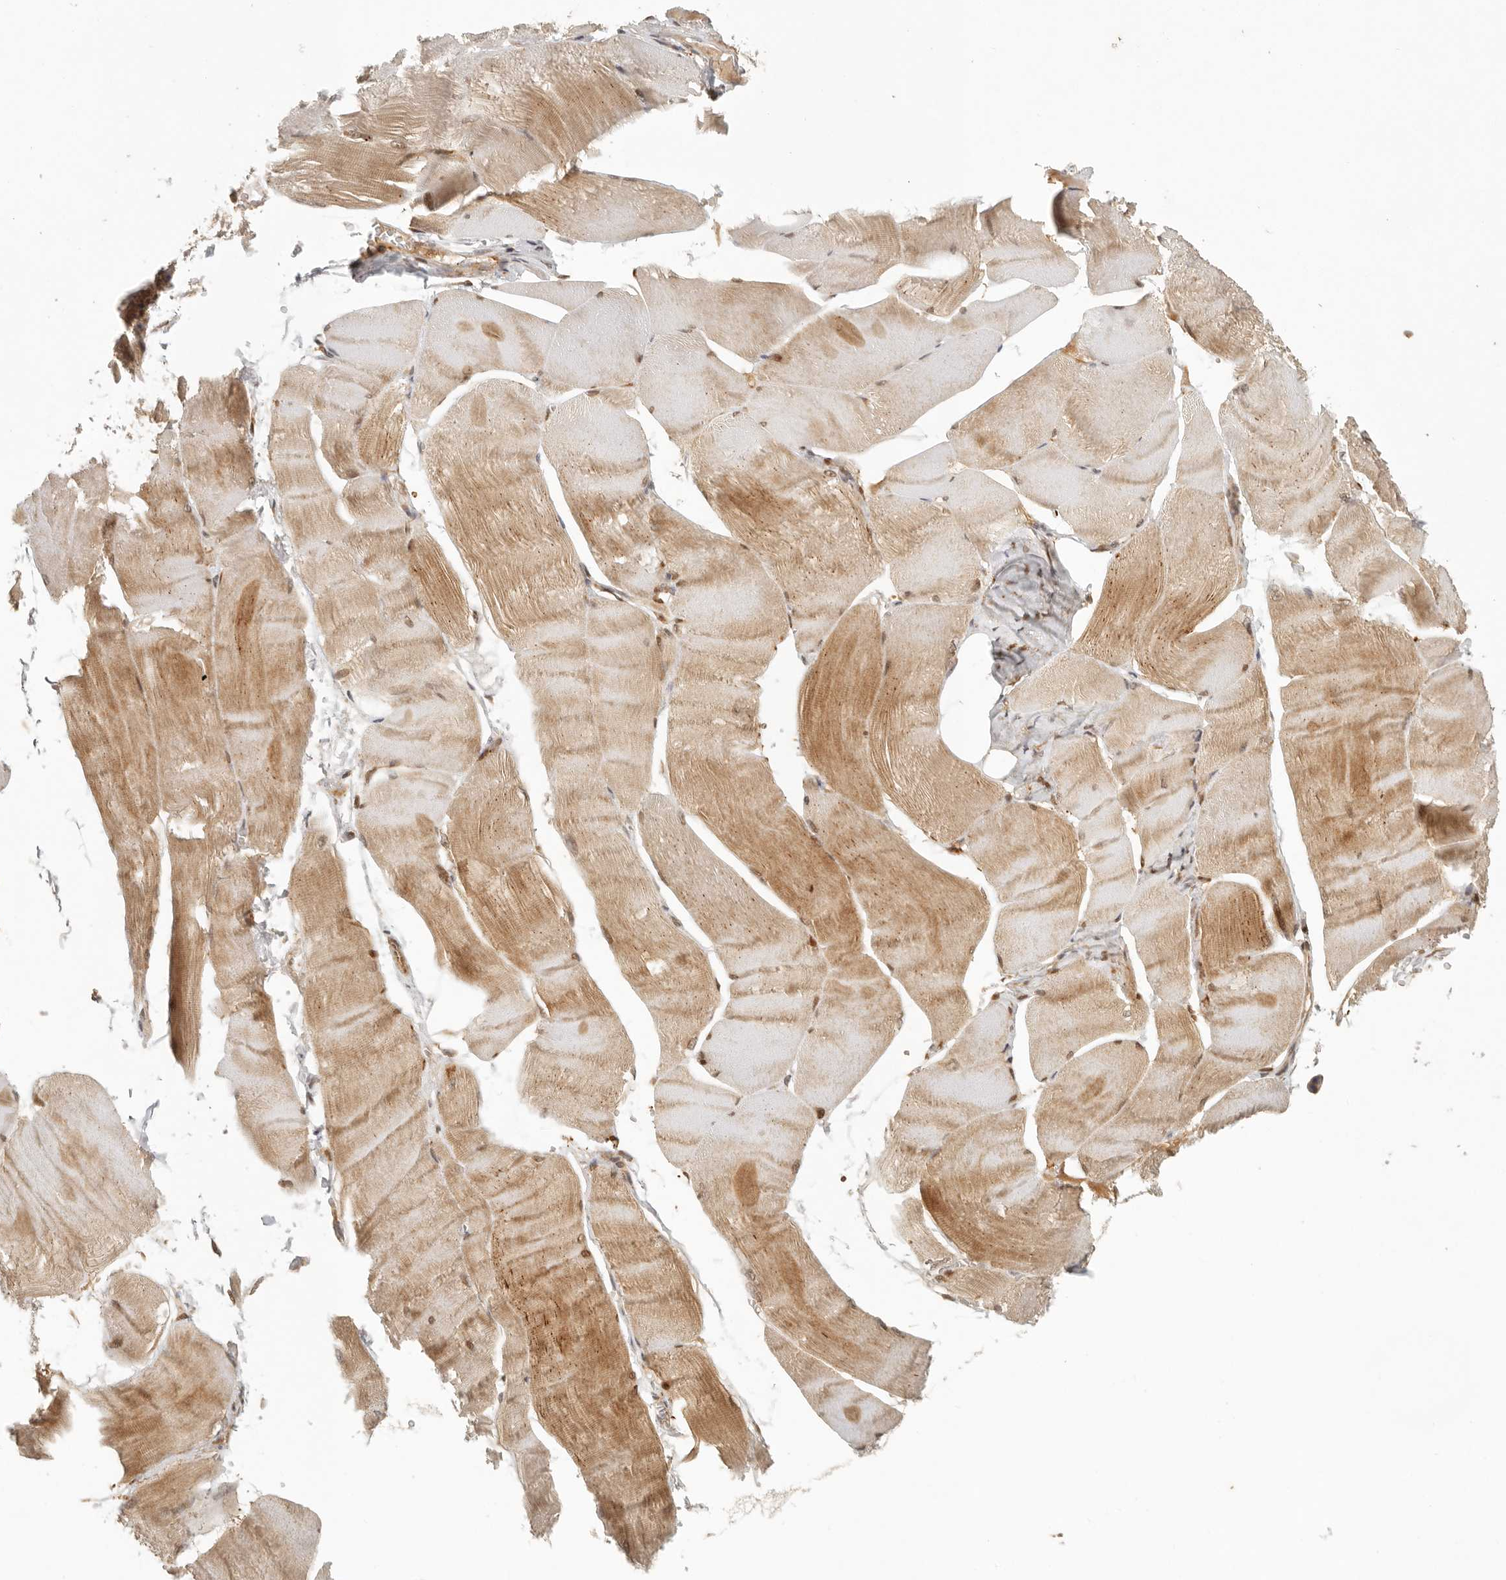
{"staining": {"intensity": "moderate", "quantity": ">75%", "location": "cytoplasmic/membranous,nuclear"}, "tissue": "skeletal muscle", "cell_type": "Myocytes", "image_type": "normal", "snomed": [{"axis": "morphology", "description": "Normal tissue, NOS"}, {"axis": "morphology", "description": "Basal cell carcinoma"}, {"axis": "topography", "description": "Skeletal muscle"}], "caption": "Approximately >75% of myocytes in benign human skeletal muscle reveal moderate cytoplasmic/membranous,nuclear protein positivity as visualized by brown immunohistochemical staining.", "gene": "AHDC1", "patient": {"sex": "female", "age": 64}}